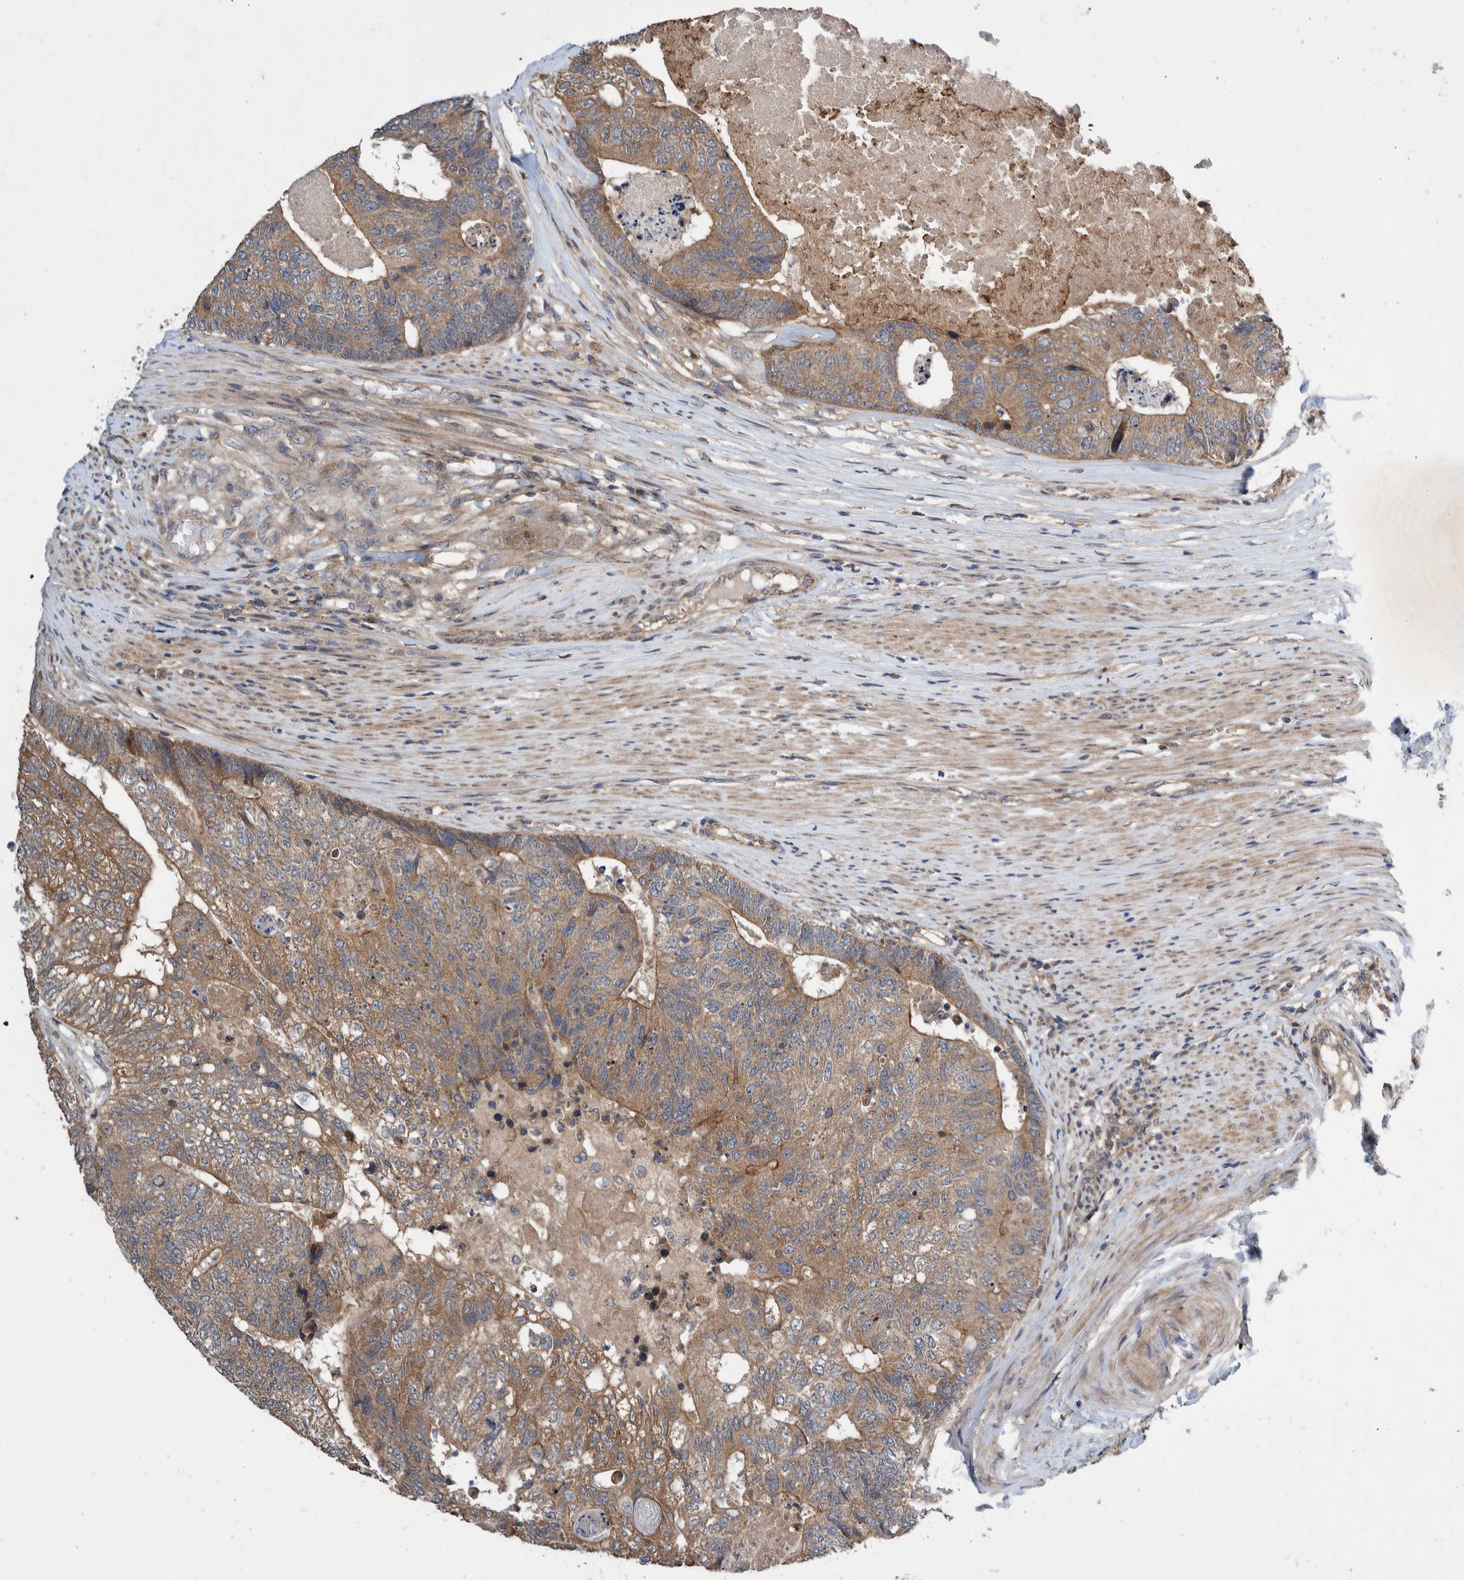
{"staining": {"intensity": "moderate", "quantity": ">75%", "location": "cytoplasmic/membranous"}, "tissue": "colorectal cancer", "cell_type": "Tumor cells", "image_type": "cancer", "snomed": [{"axis": "morphology", "description": "Adenocarcinoma, NOS"}, {"axis": "topography", "description": "Colon"}], "caption": "DAB (3,3'-diaminobenzidine) immunohistochemical staining of human colorectal cancer reveals moderate cytoplasmic/membranous protein staining in approximately >75% of tumor cells. The protein of interest is stained brown, and the nuclei are stained in blue (DAB (3,3'-diaminobenzidine) IHC with brightfield microscopy, high magnification).", "gene": "PIK3R6", "patient": {"sex": "female", "age": 67}}